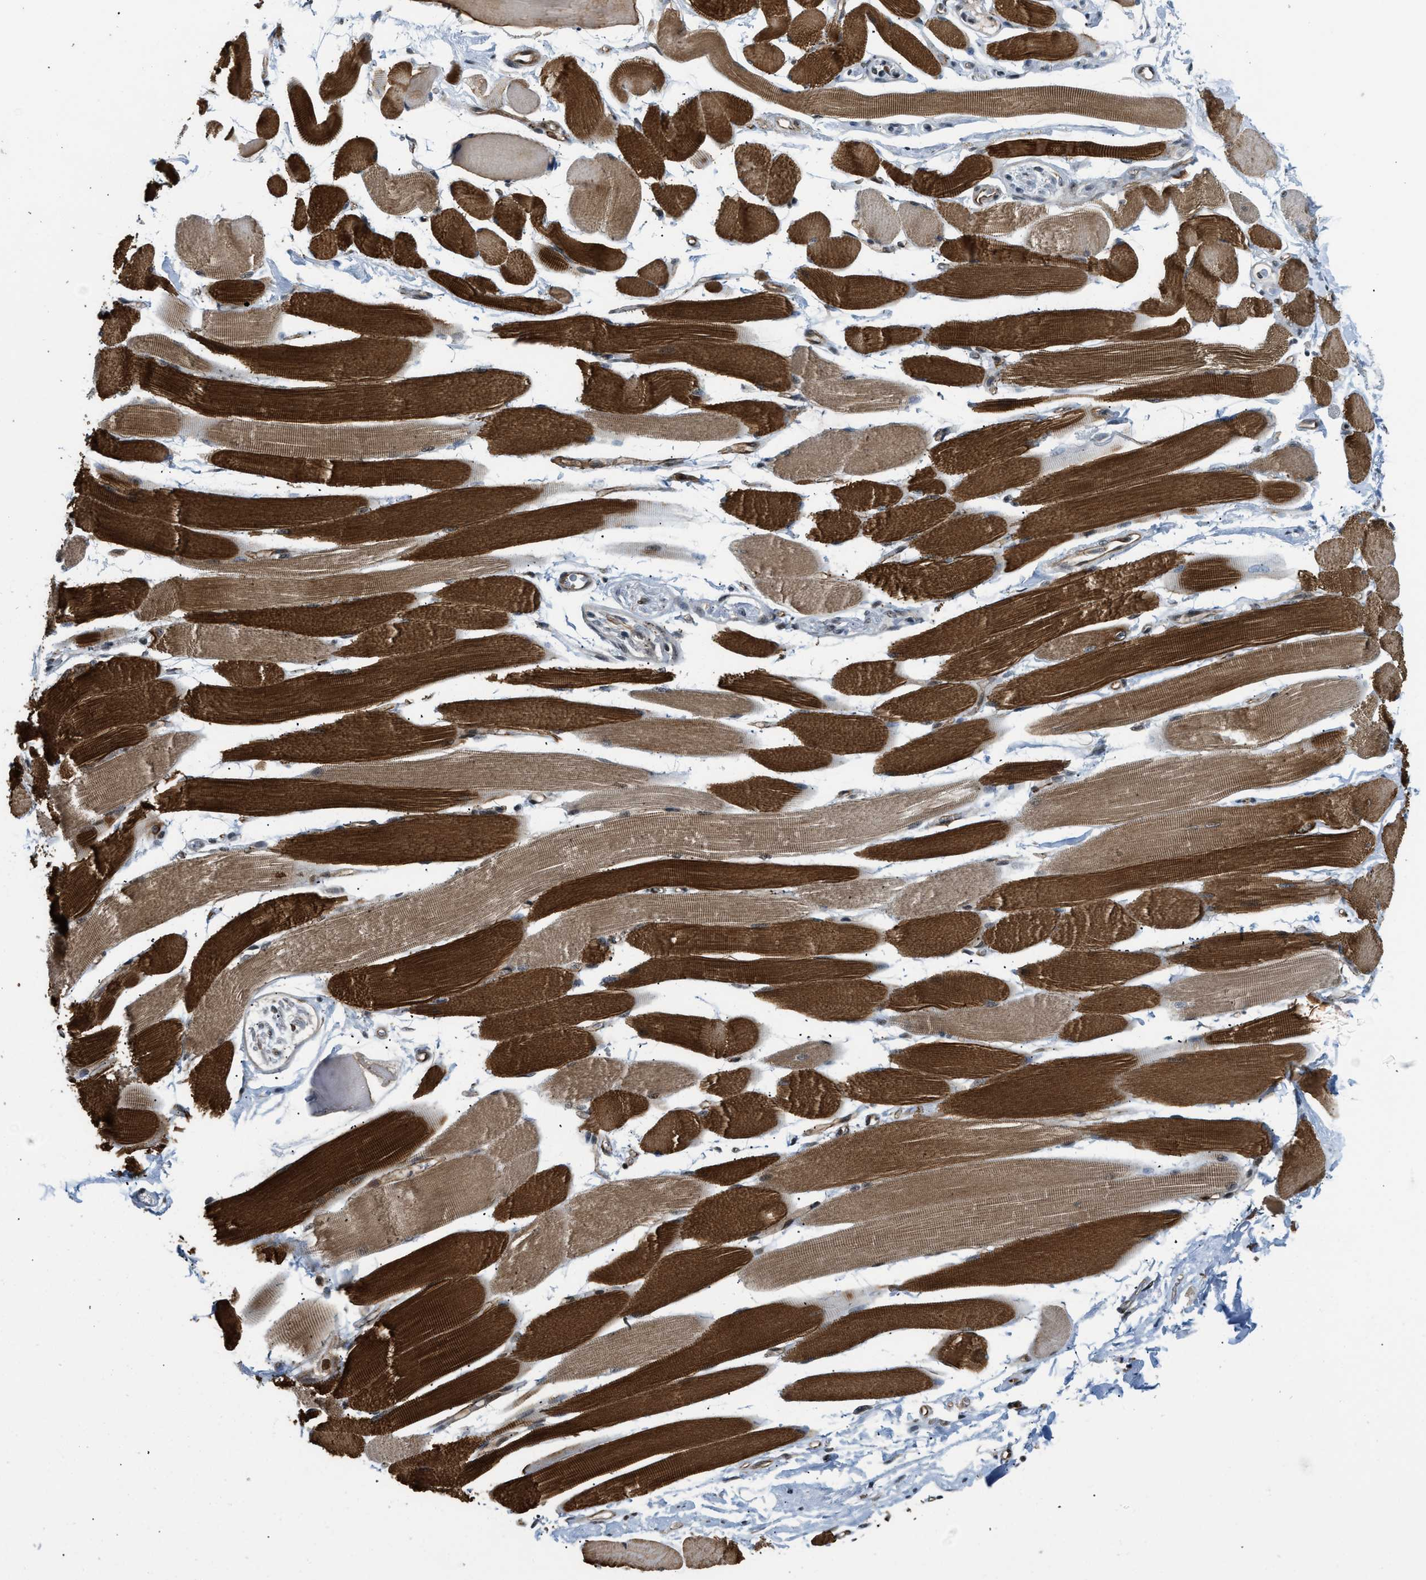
{"staining": {"intensity": "strong", "quantity": ">75%", "location": "cytoplasmic/membranous,nuclear"}, "tissue": "skeletal muscle", "cell_type": "Myocytes", "image_type": "normal", "snomed": [{"axis": "morphology", "description": "Normal tissue, NOS"}, {"axis": "topography", "description": "Skeletal muscle"}, {"axis": "topography", "description": "Peripheral nerve tissue"}], "caption": "An IHC histopathology image of benign tissue is shown. Protein staining in brown labels strong cytoplasmic/membranous,nuclear positivity in skeletal muscle within myocytes.", "gene": "E2F1", "patient": {"sex": "female", "age": 84}}